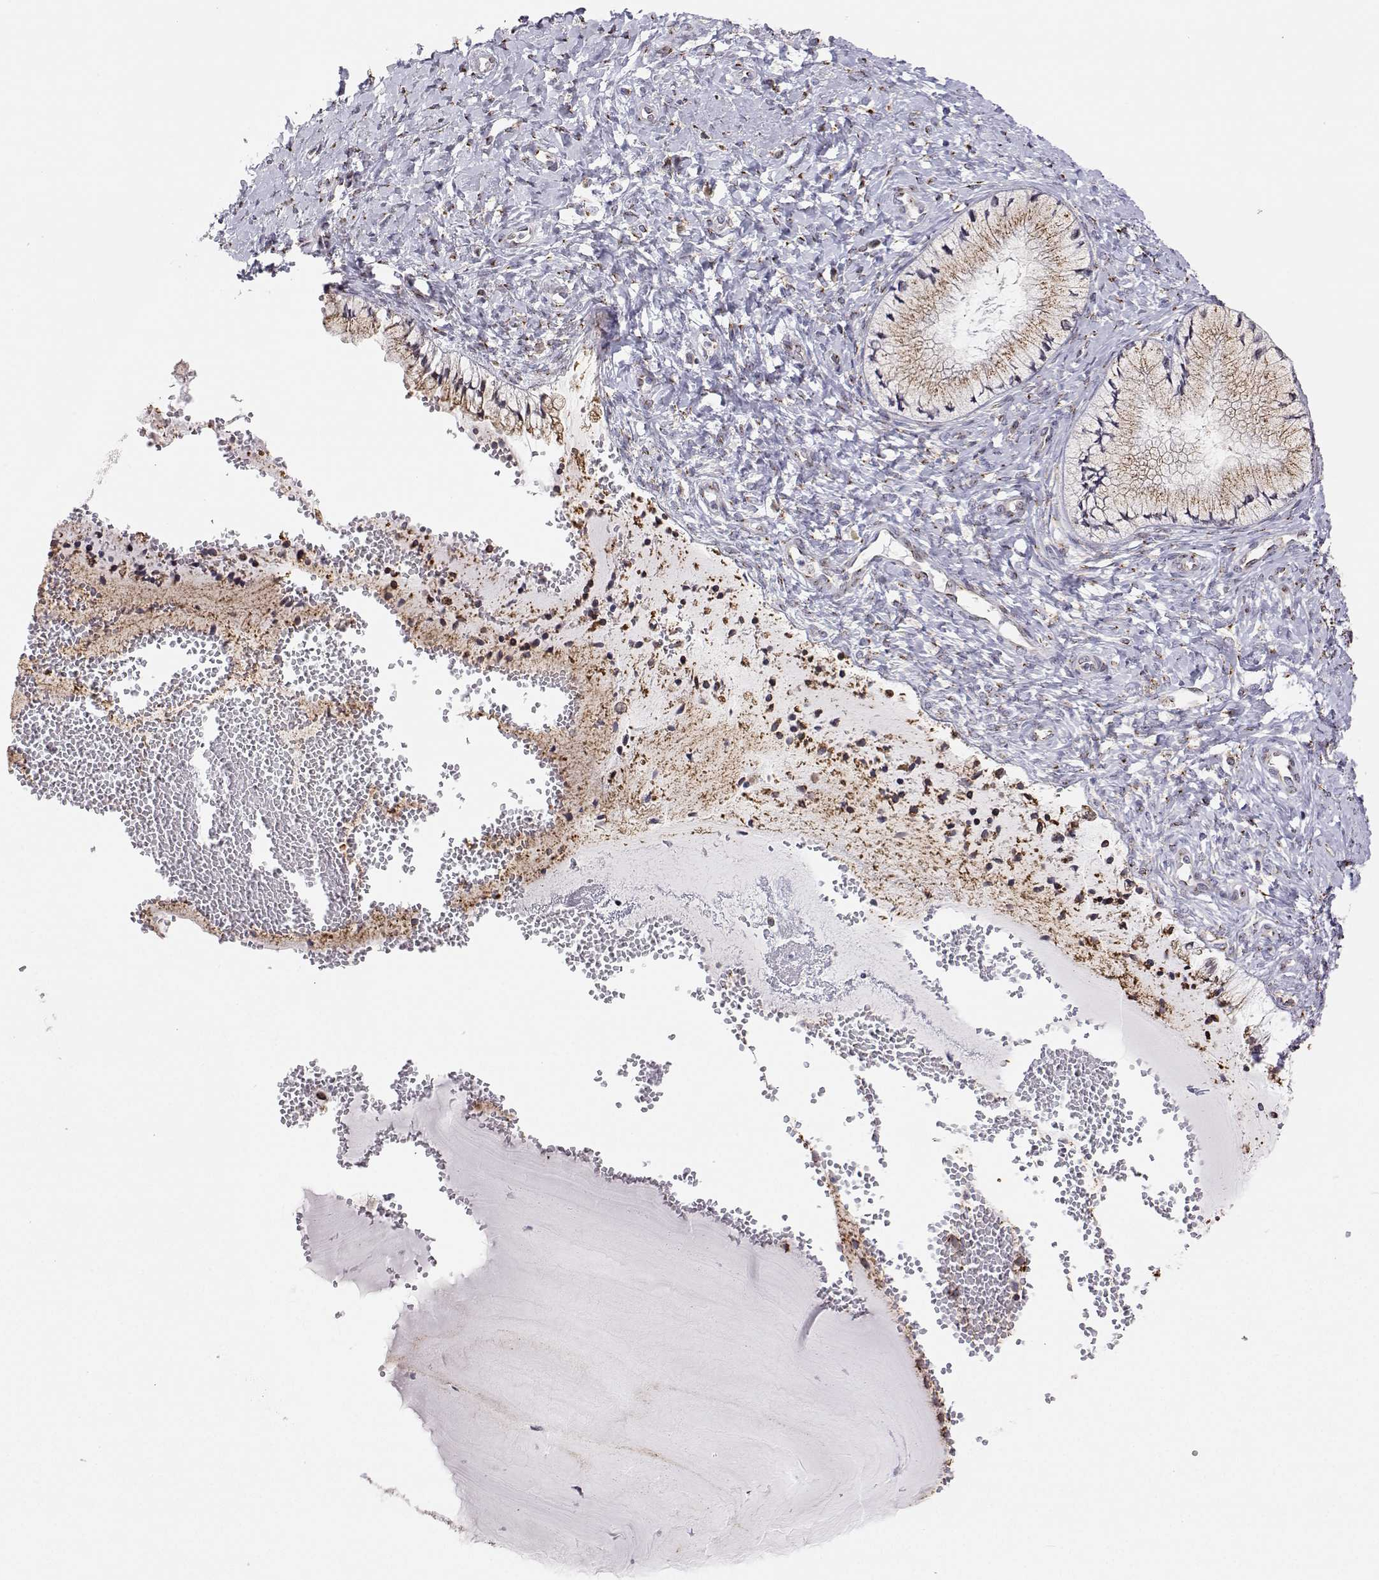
{"staining": {"intensity": "moderate", "quantity": ">75%", "location": "cytoplasmic/membranous"}, "tissue": "cervix", "cell_type": "Glandular cells", "image_type": "normal", "snomed": [{"axis": "morphology", "description": "Normal tissue, NOS"}, {"axis": "topography", "description": "Cervix"}], "caption": "This photomicrograph shows IHC staining of normal human cervix, with medium moderate cytoplasmic/membranous staining in about >75% of glandular cells.", "gene": "STARD13", "patient": {"sex": "female", "age": 37}}